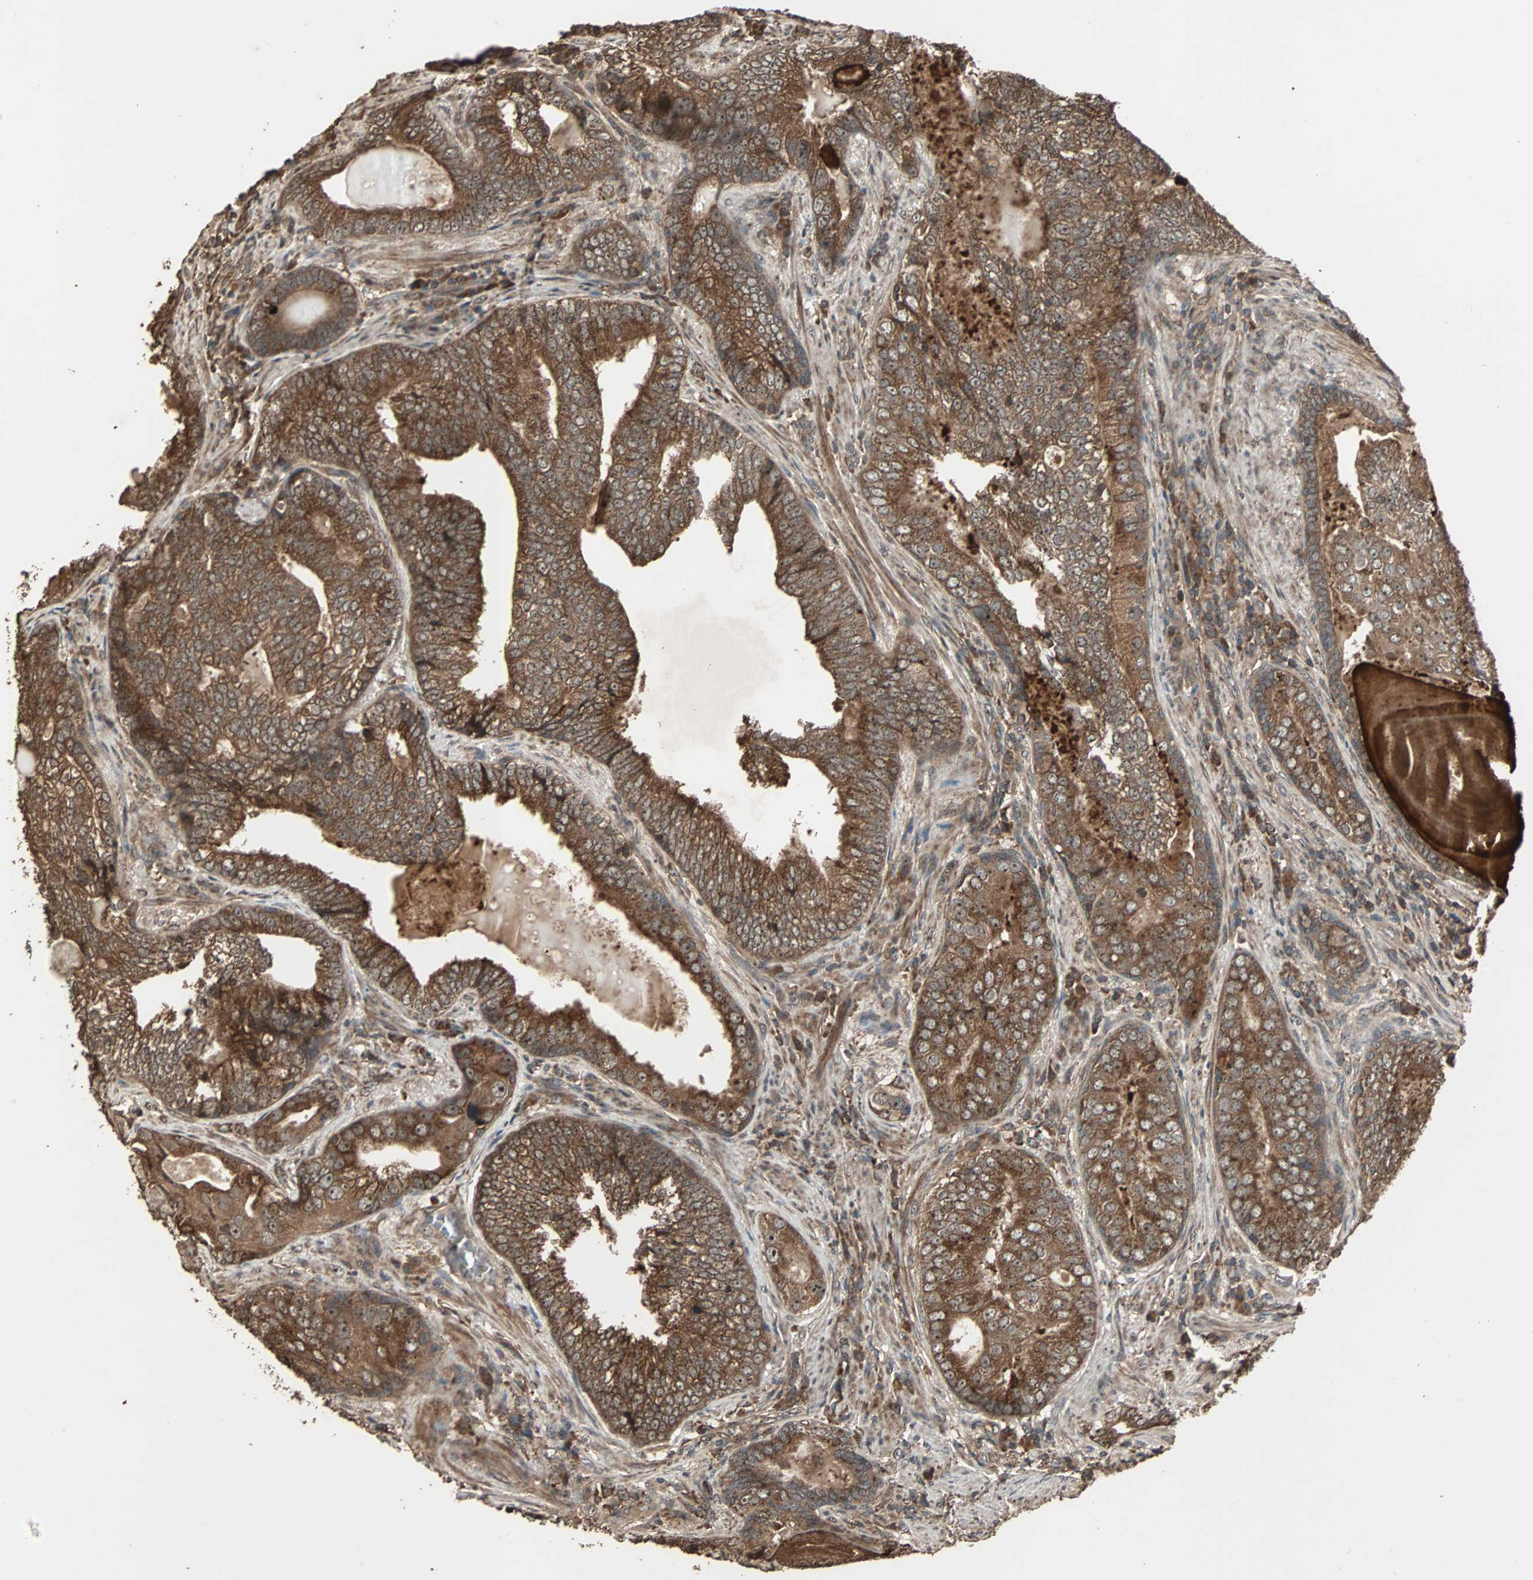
{"staining": {"intensity": "strong", "quantity": ">75%", "location": "cytoplasmic/membranous"}, "tissue": "prostate cancer", "cell_type": "Tumor cells", "image_type": "cancer", "snomed": [{"axis": "morphology", "description": "Adenocarcinoma, High grade"}, {"axis": "topography", "description": "Prostate"}], "caption": "IHC of prostate cancer (adenocarcinoma (high-grade)) reveals high levels of strong cytoplasmic/membranous positivity in about >75% of tumor cells.", "gene": "LAMTOR5", "patient": {"sex": "male", "age": 66}}